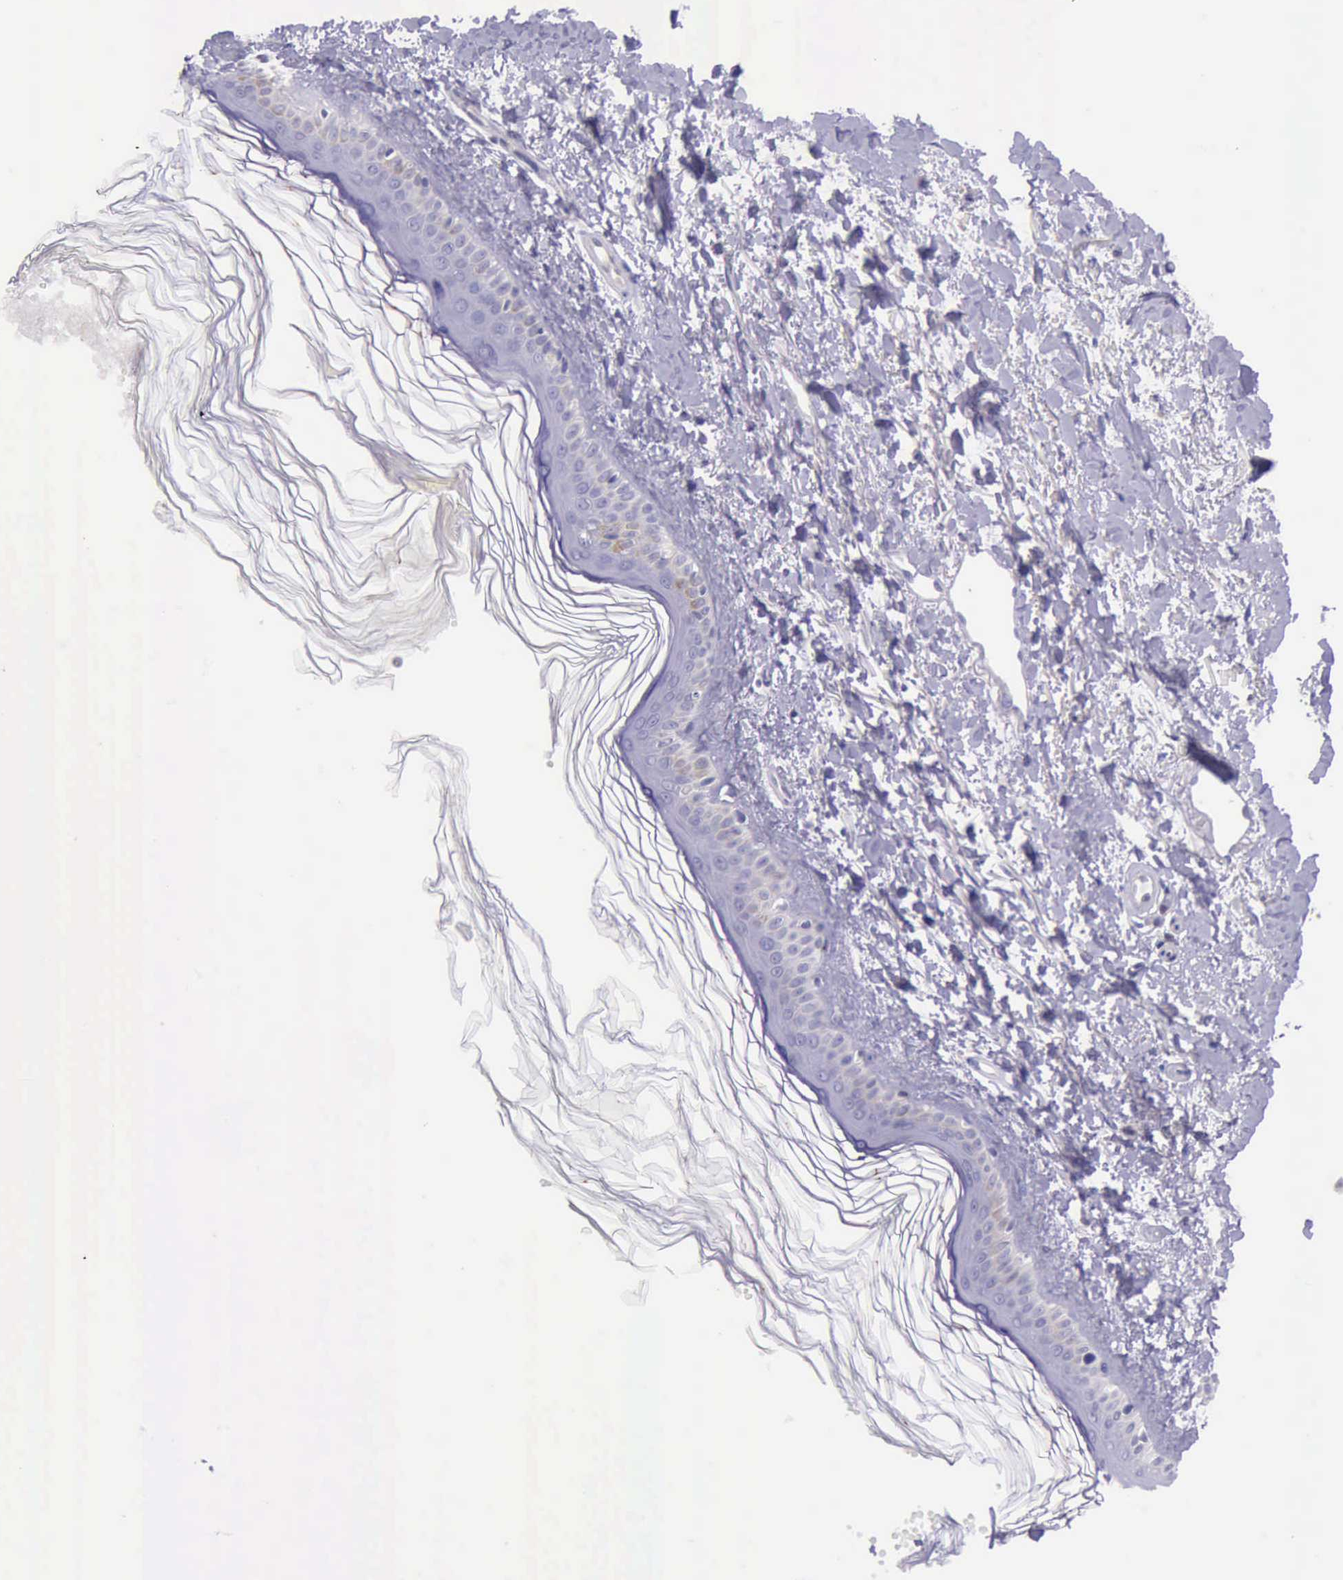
{"staining": {"intensity": "negative", "quantity": "none", "location": "none"}, "tissue": "melanoma", "cell_type": "Tumor cells", "image_type": "cancer", "snomed": [{"axis": "morphology", "description": "Malignant melanoma, NOS"}, {"axis": "topography", "description": "Skin"}], "caption": "Immunohistochemistry micrograph of neoplastic tissue: melanoma stained with DAB shows no significant protein positivity in tumor cells. (DAB (3,3'-diaminobenzidine) immunohistochemistry visualized using brightfield microscopy, high magnification).", "gene": "PARP1", "patient": {"sex": "female", "age": 73}}